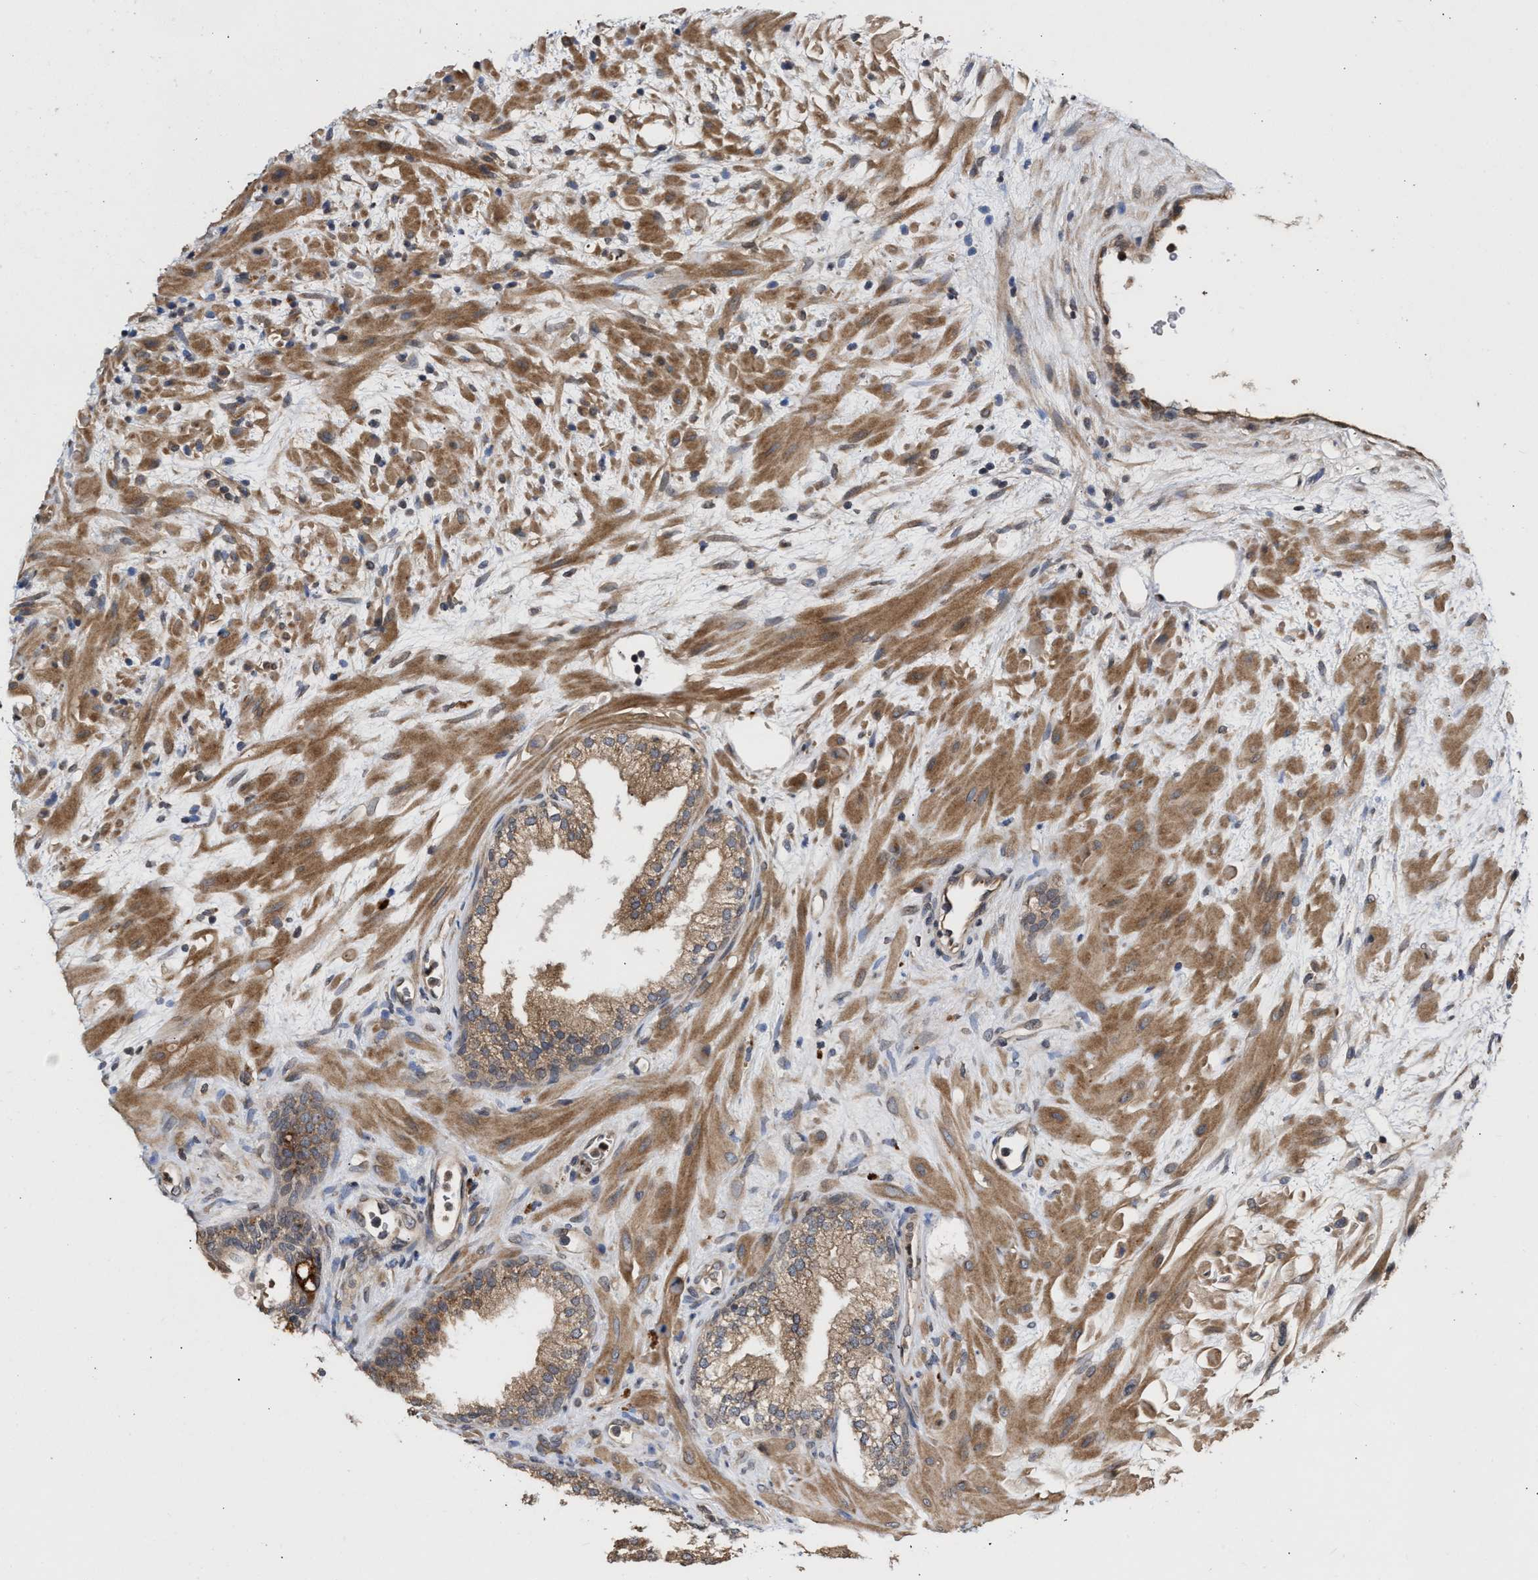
{"staining": {"intensity": "moderate", "quantity": ">75%", "location": "cytoplasmic/membranous"}, "tissue": "prostate", "cell_type": "Glandular cells", "image_type": "normal", "snomed": [{"axis": "morphology", "description": "Normal tissue, NOS"}, {"axis": "topography", "description": "Prostate"}], "caption": "Immunohistochemistry (IHC) photomicrograph of benign prostate: prostate stained using immunohistochemistry displays medium levels of moderate protein expression localized specifically in the cytoplasmic/membranous of glandular cells, appearing as a cytoplasmic/membranous brown color.", "gene": "SAR1A", "patient": {"sex": "male", "age": 76}}